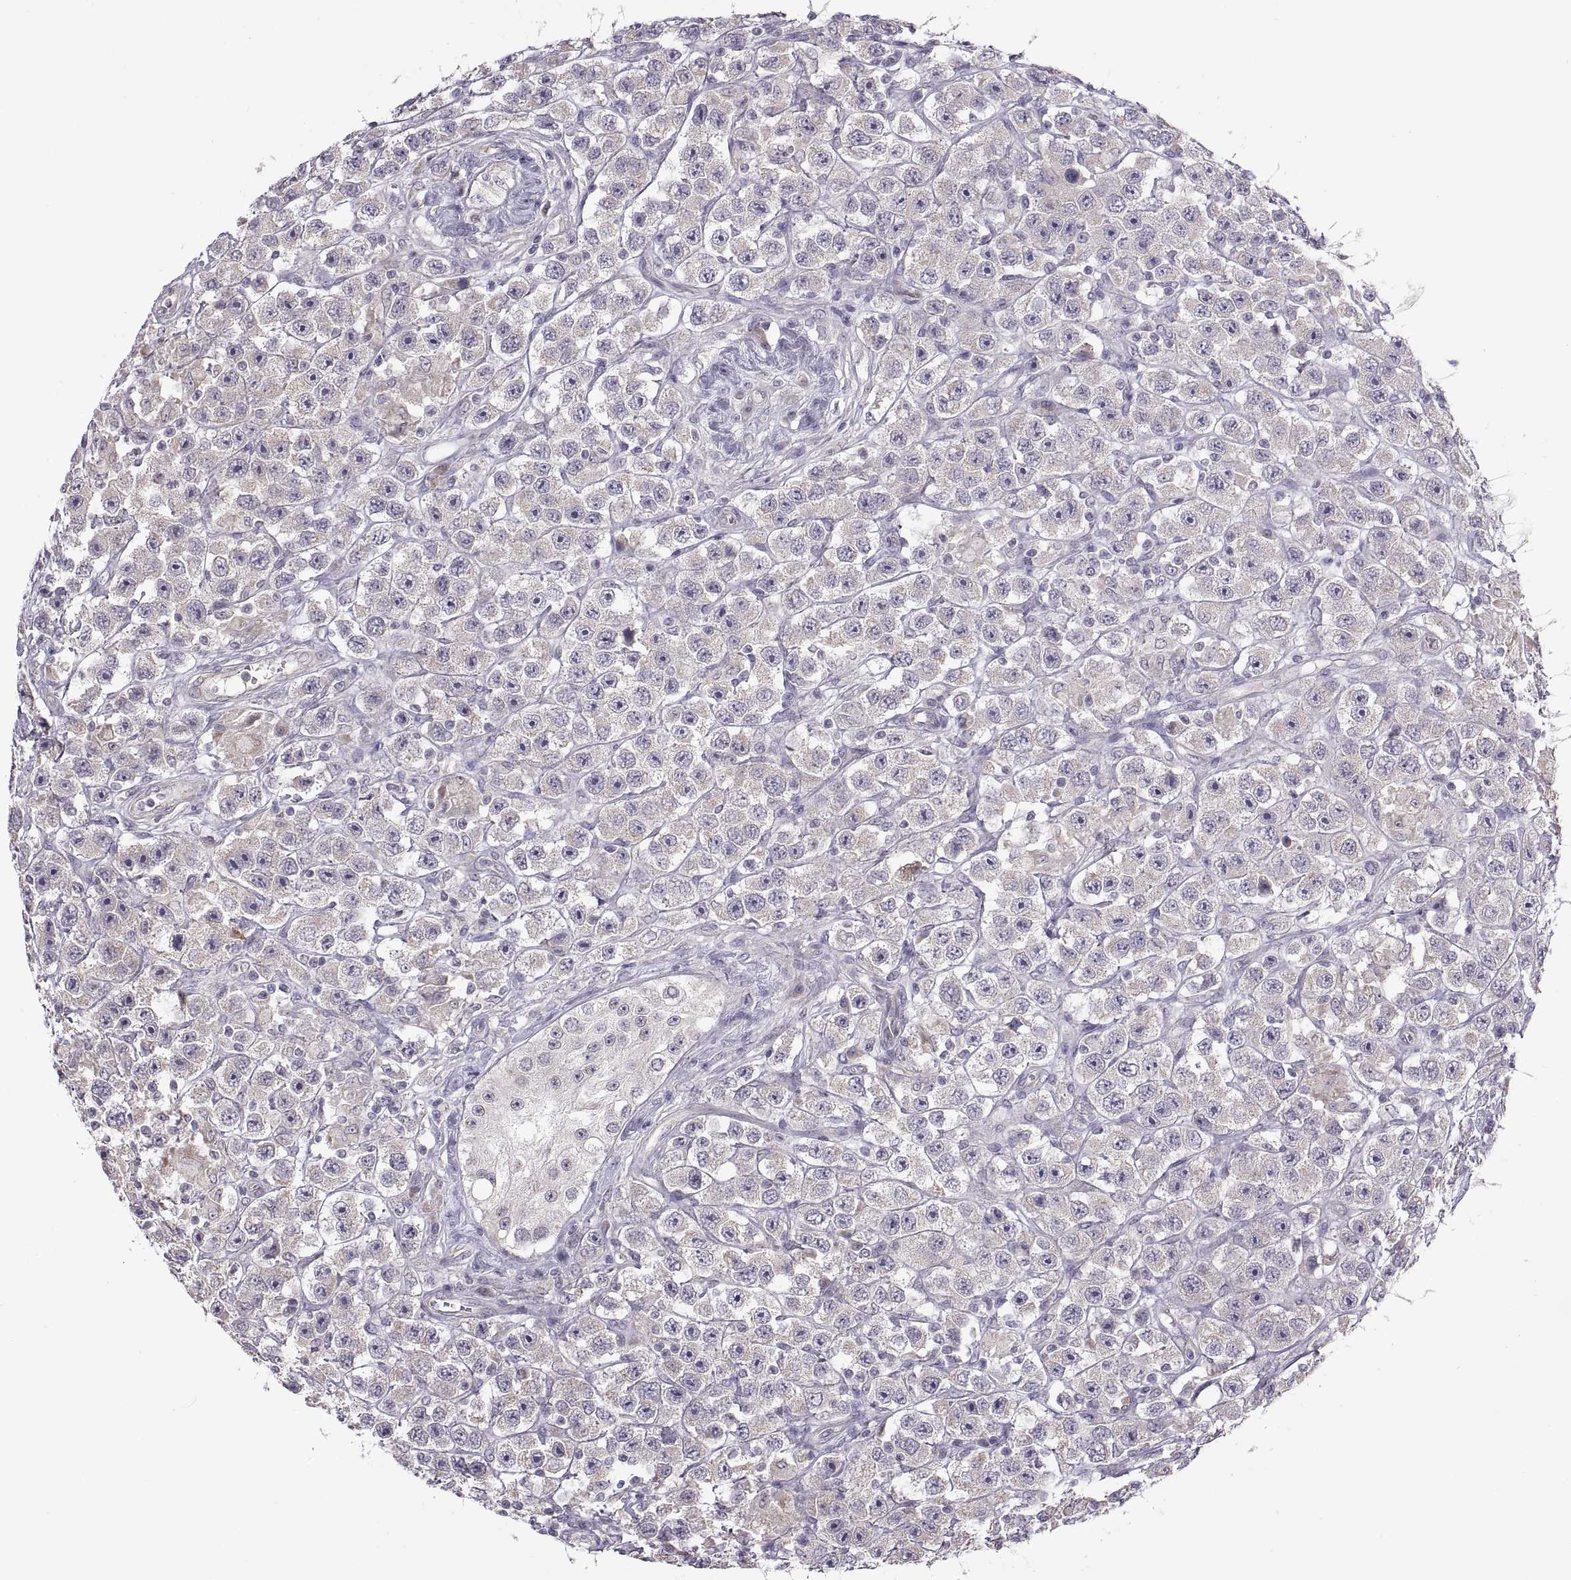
{"staining": {"intensity": "weak", "quantity": "25%-75%", "location": "cytoplasmic/membranous"}, "tissue": "testis cancer", "cell_type": "Tumor cells", "image_type": "cancer", "snomed": [{"axis": "morphology", "description": "Seminoma, NOS"}, {"axis": "topography", "description": "Testis"}], "caption": "Immunohistochemical staining of testis seminoma shows low levels of weak cytoplasmic/membranous protein positivity in about 25%-75% of tumor cells.", "gene": "ACSBG2", "patient": {"sex": "male", "age": 45}}